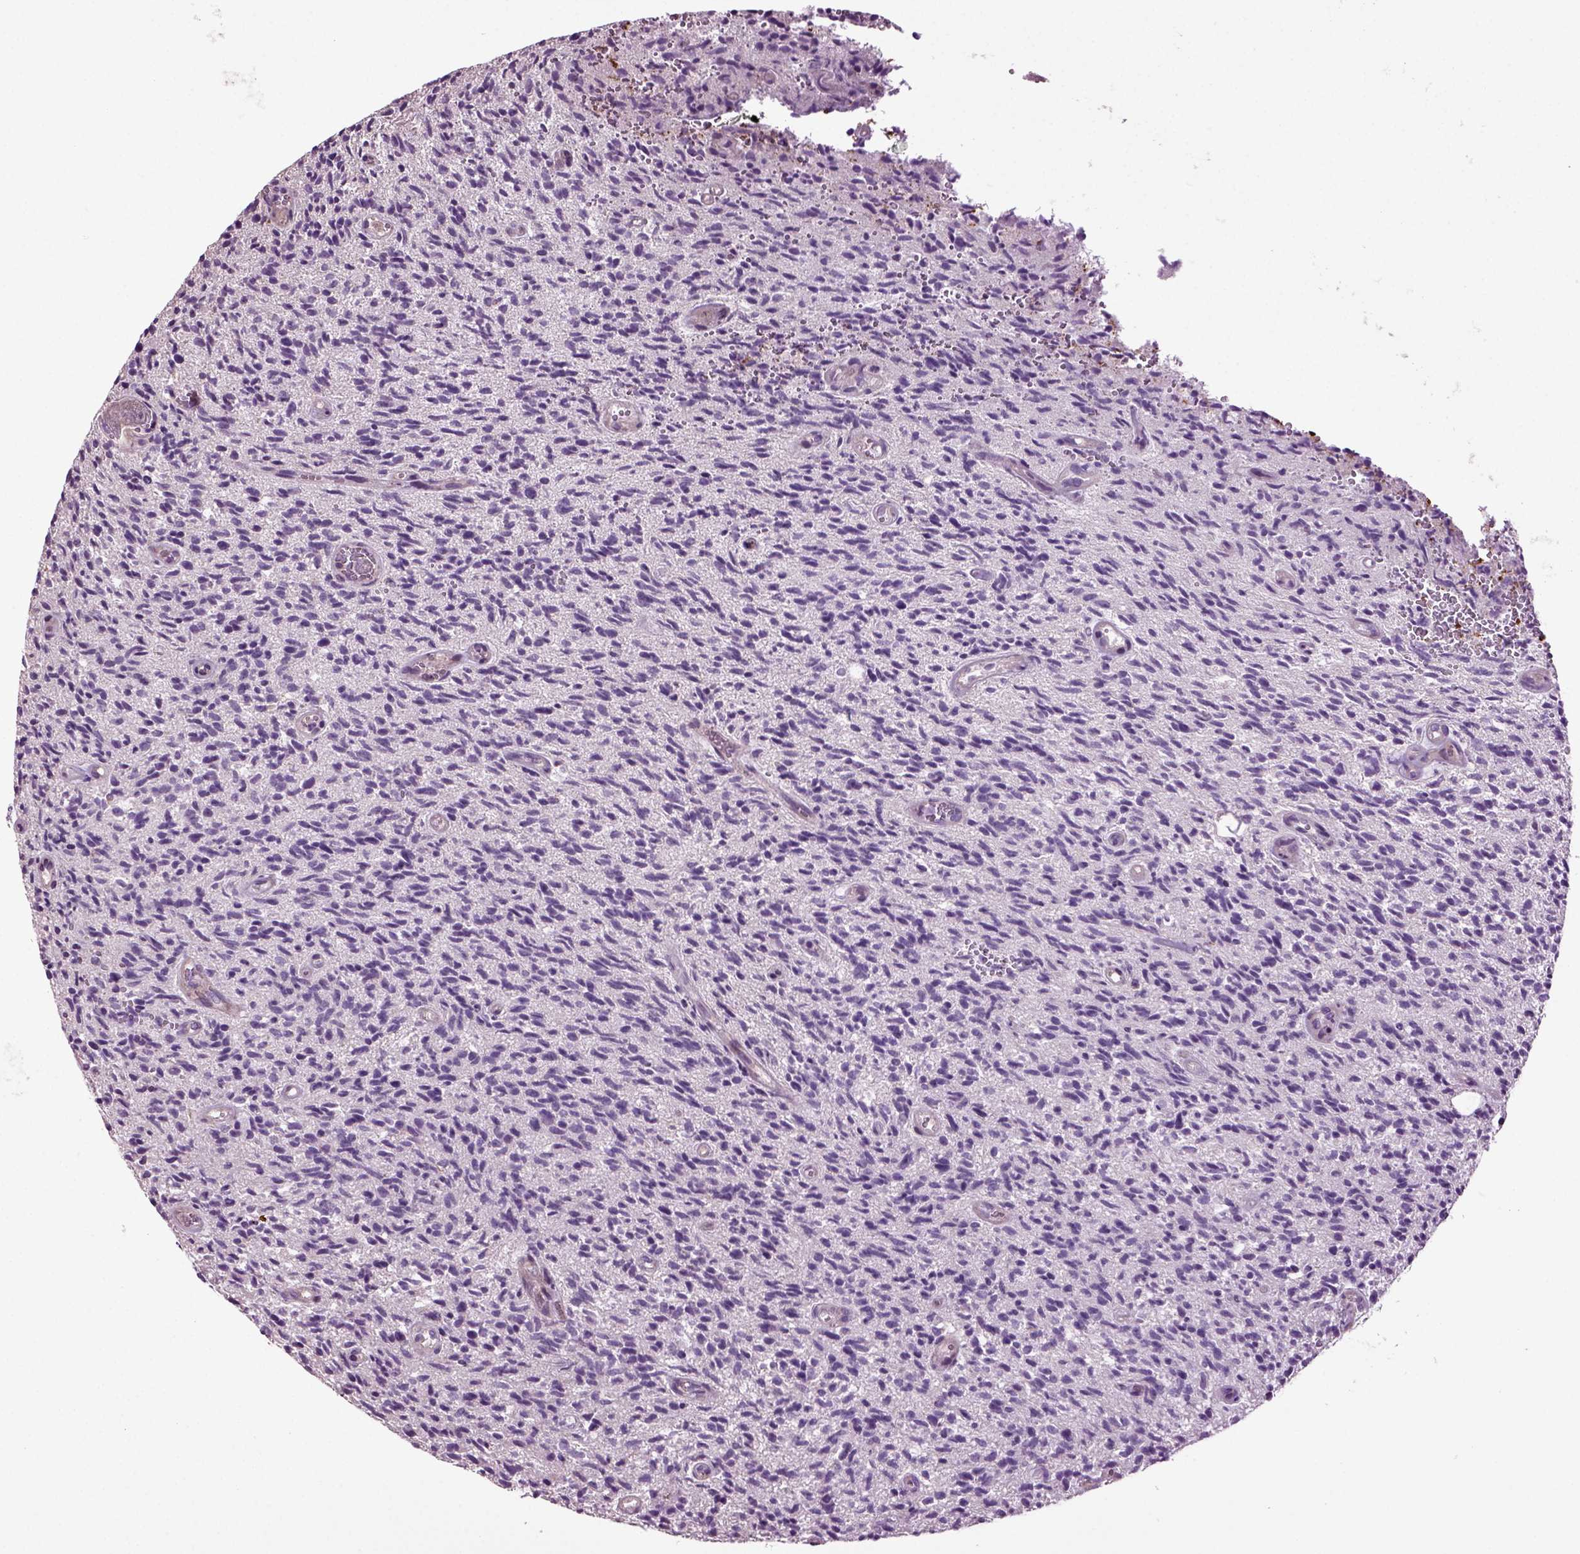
{"staining": {"intensity": "negative", "quantity": "none", "location": "none"}, "tissue": "glioma", "cell_type": "Tumor cells", "image_type": "cancer", "snomed": [{"axis": "morphology", "description": "Glioma, malignant, High grade"}, {"axis": "topography", "description": "Brain"}], "caption": "IHC photomicrograph of neoplastic tissue: malignant glioma (high-grade) stained with DAB demonstrates no significant protein positivity in tumor cells.", "gene": "HAGHL", "patient": {"sex": "male", "age": 64}}